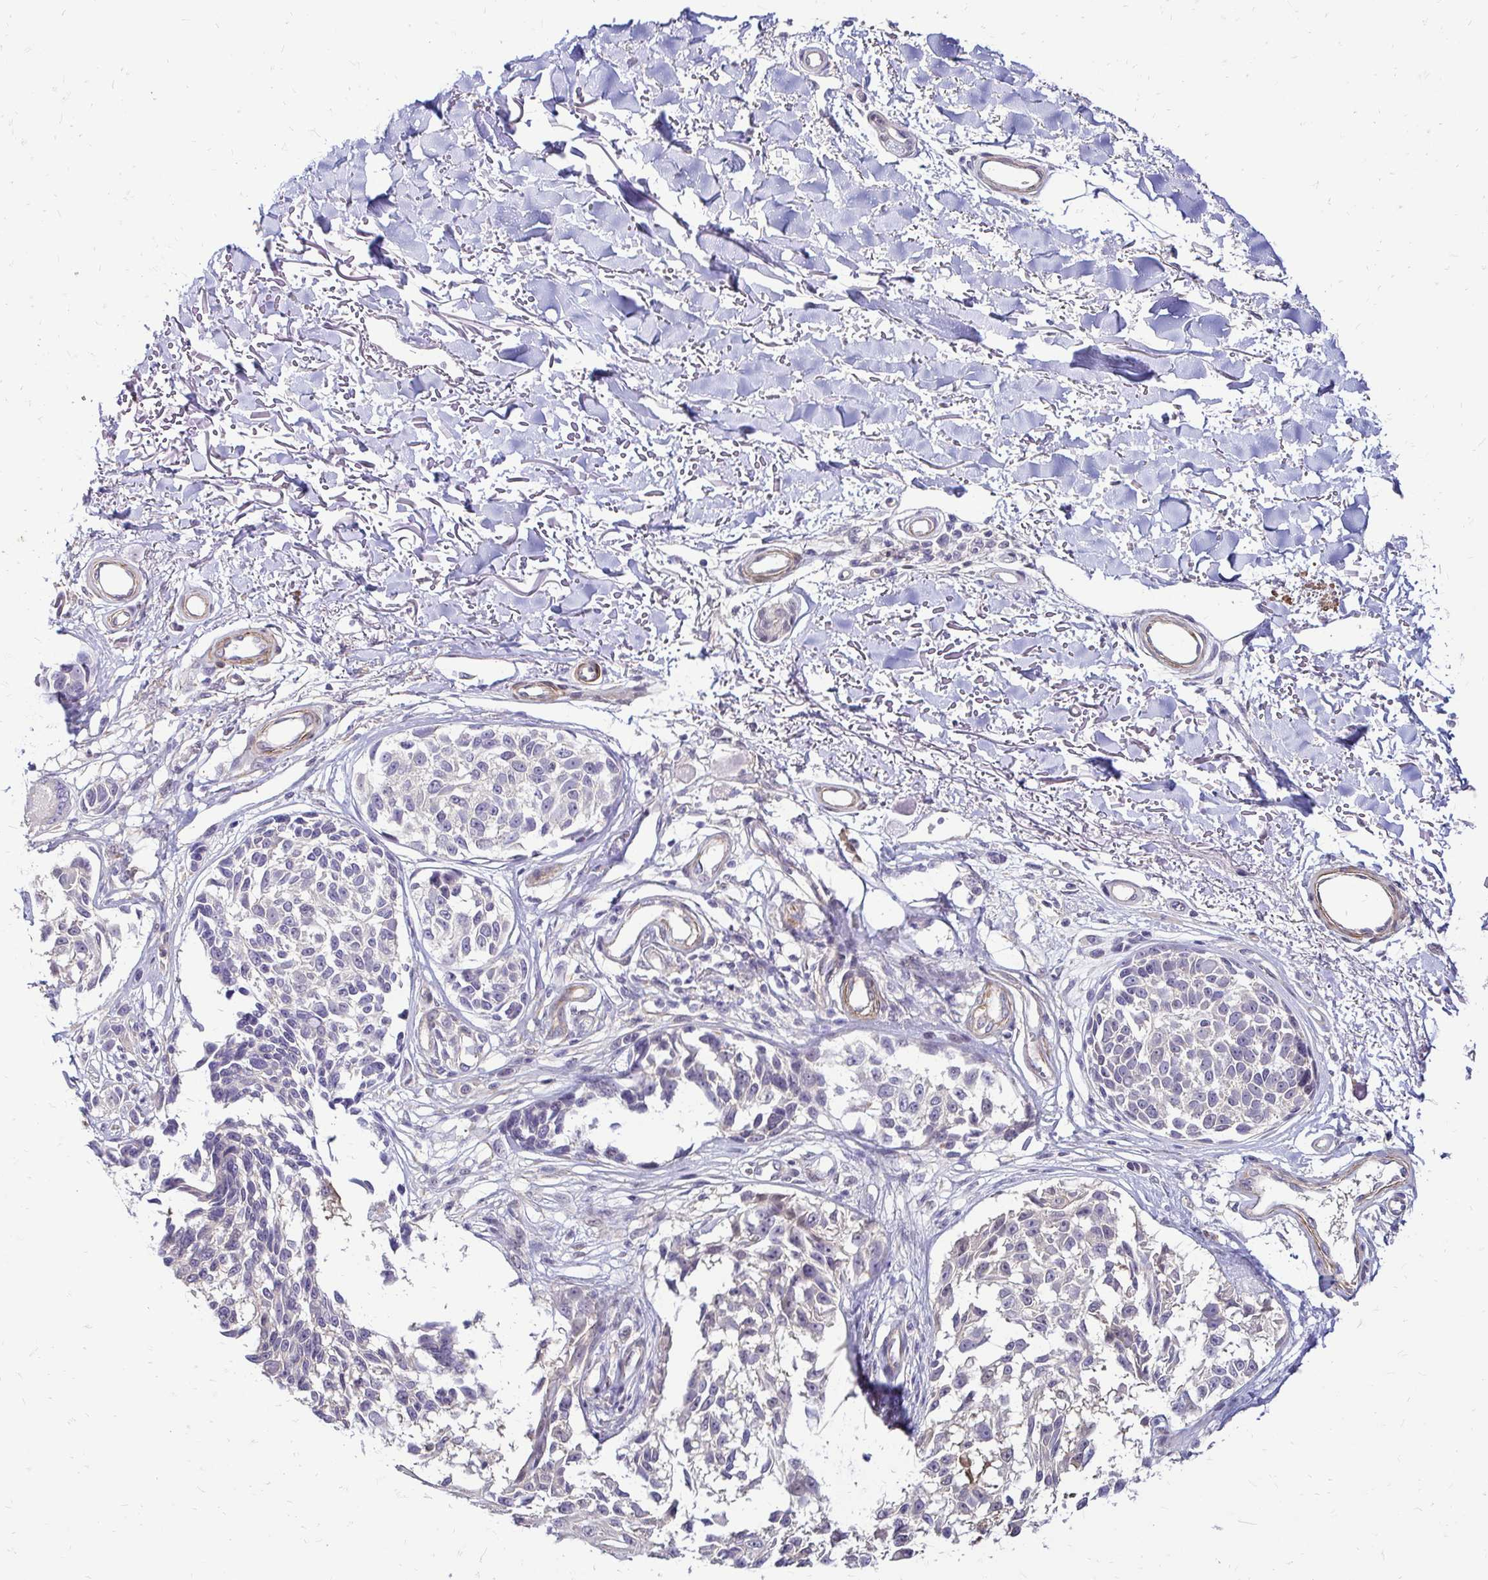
{"staining": {"intensity": "negative", "quantity": "none", "location": "none"}, "tissue": "melanoma", "cell_type": "Tumor cells", "image_type": "cancer", "snomed": [{"axis": "morphology", "description": "Malignant melanoma, NOS"}, {"axis": "topography", "description": "Skin"}], "caption": "Tumor cells are negative for protein expression in human melanoma.", "gene": "YAP1", "patient": {"sex": "male", "age": 73}}